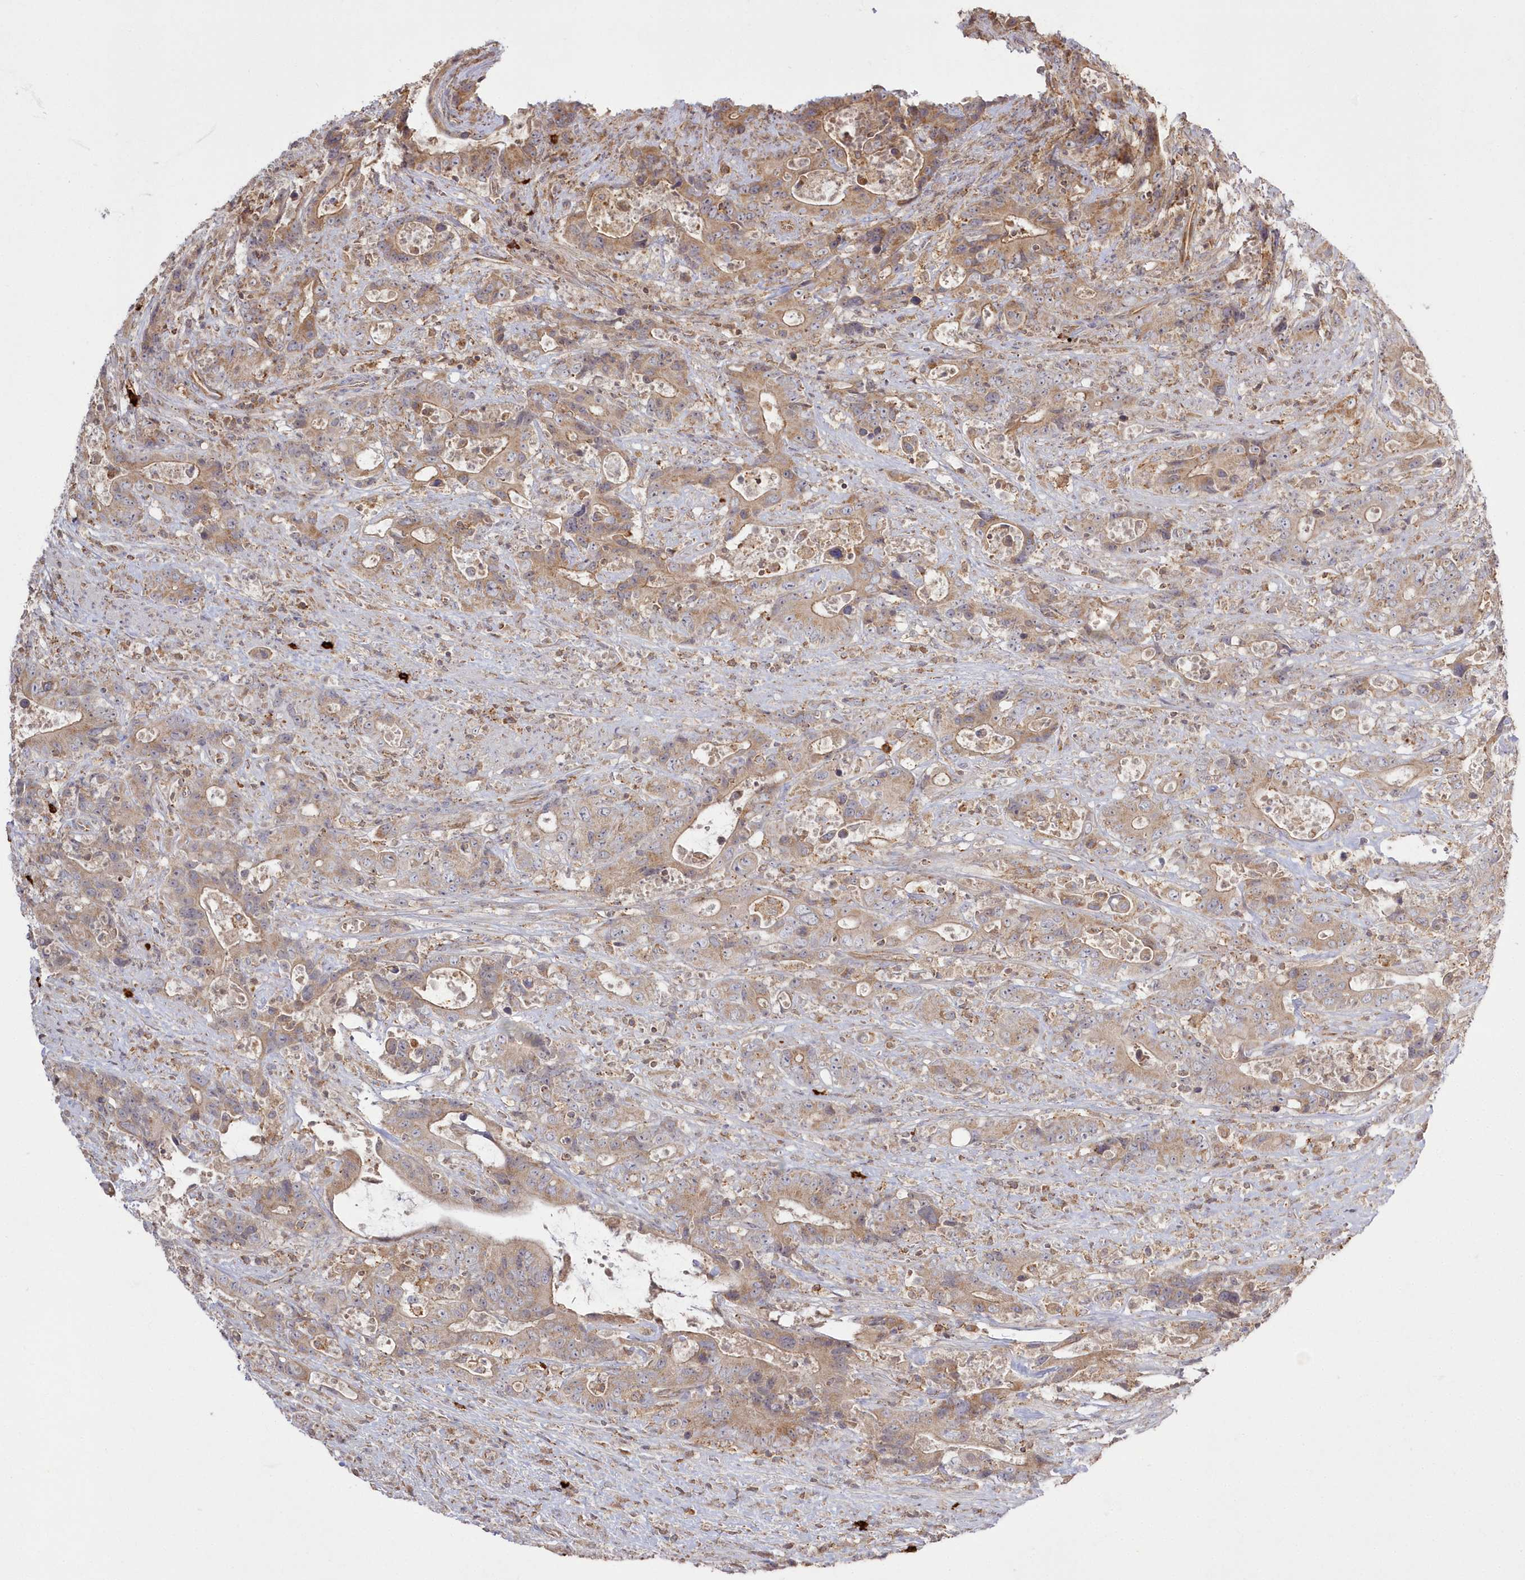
{"staining": {"intensity": "weak", "quantity": ">75%", "location": "cytoplasmic/membranous"}, "tissue": "colorectal cancer", "cell_type": "Tumor cells", "image_type": "cancer", "snomed": [{"axis": "morphology", "description": "Adenocarcinoma, NOS"}, {"axis": "topography", "description": "Colon"}], "caption": "Human colorectal cancer stained for a protein (brown) reveals weak cytoplasmic/membranous positive positivity in approximately >75% of tumor cells.", "gene": "ARSB", "patient": {"sex": "female", "age": 75}}